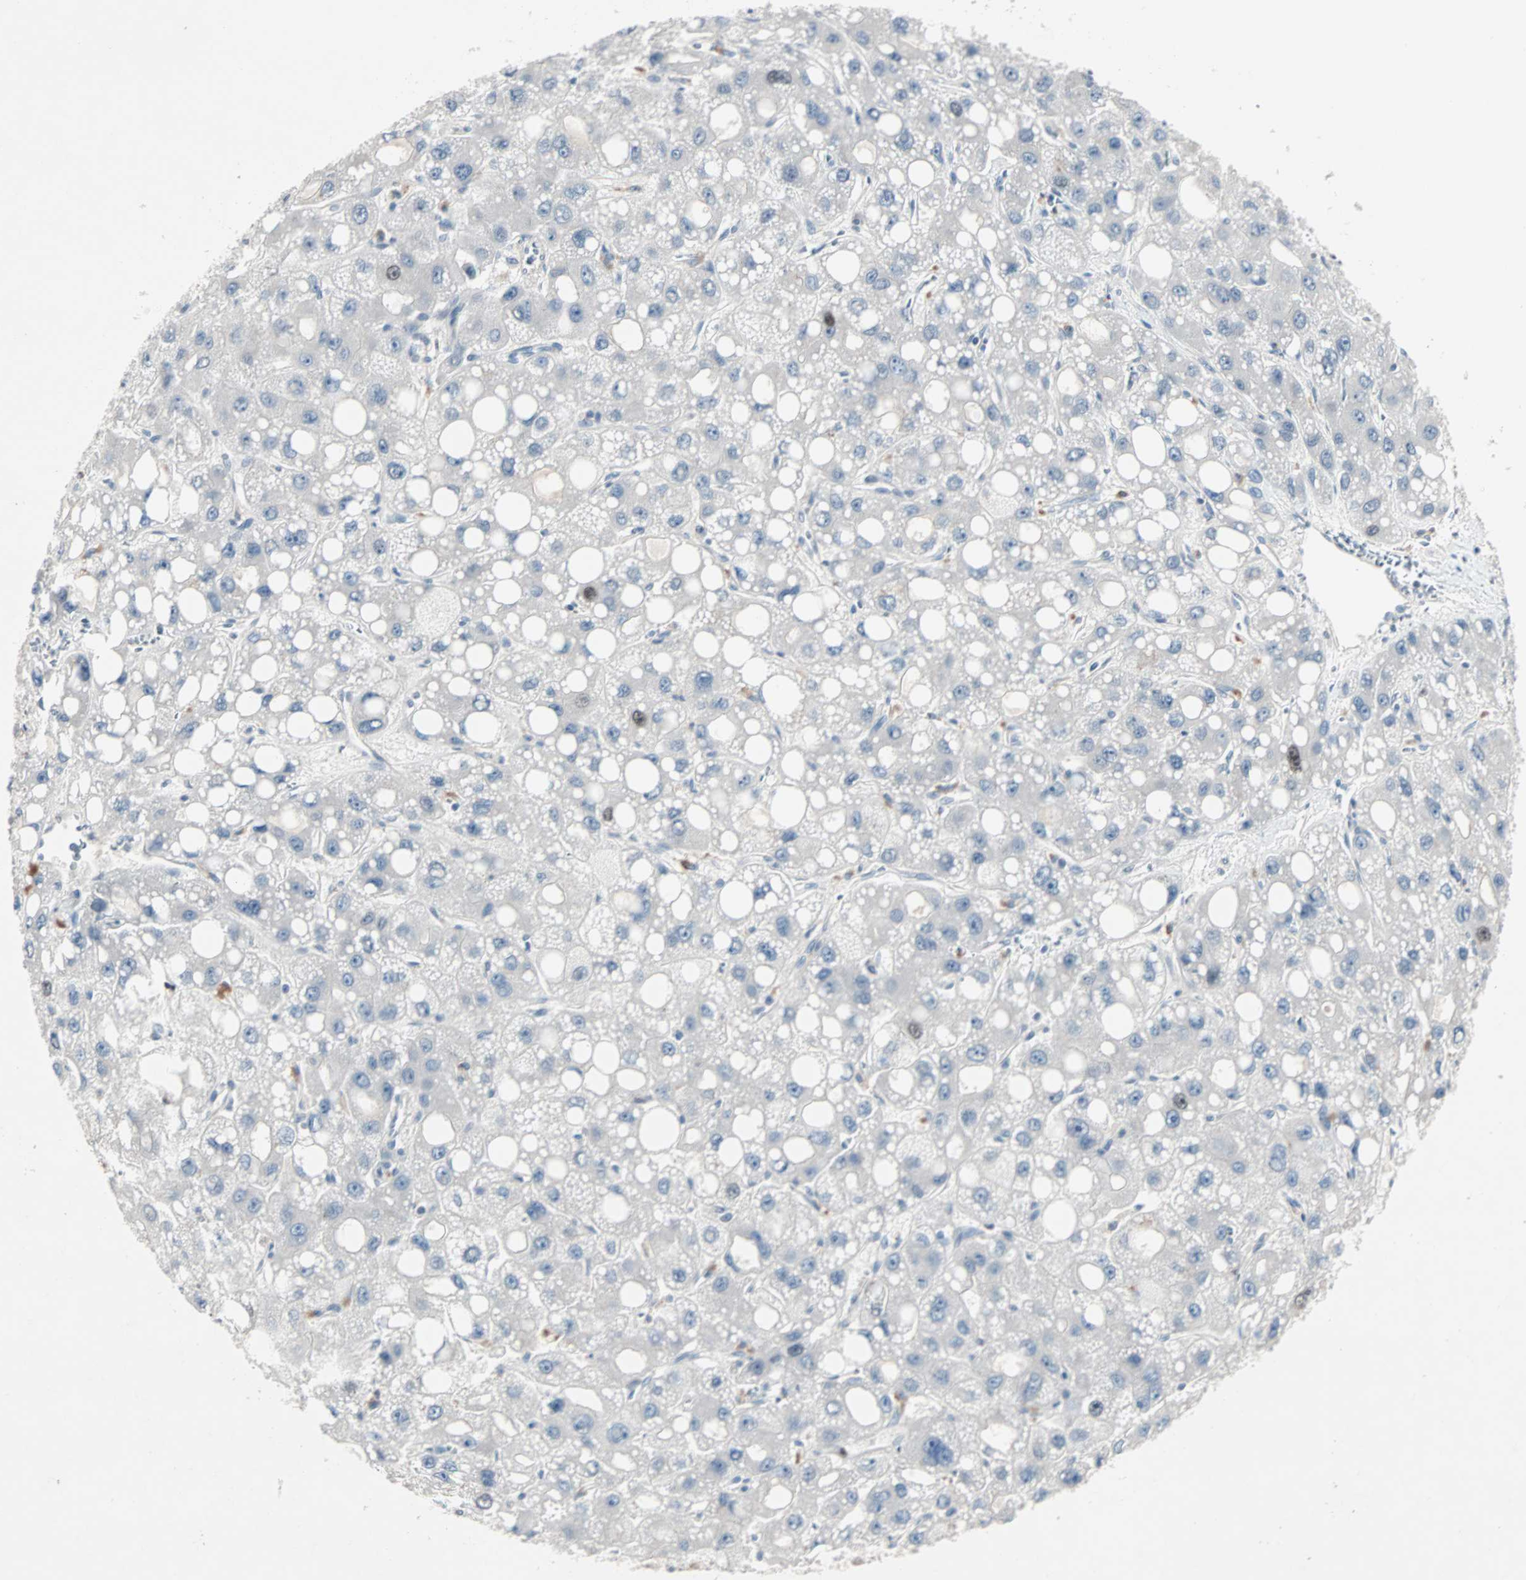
{"staining": {"intensity": "moderate", "quantity": "<25%", "location": "nuclear"}, "tissue": "liver cancer", "cell_type": "Tumor cells", "image_type": "cancer", "snomed": [{"axis": "morphology", "description": "Carcinoma, Hepatocellular, NOS"}, {"axis": "topography", "description": "Liver"}], "caption": "IHC of human liver cancer shows low levels of moderate nuclear staining in approximately <25% of tumor cells. Using DAB (3,3'-diaminobenzidine) (brown) and hematoxylin (blue) stains, captured at high magnification using brightfield microscopy.", "gene": "CCNE2", "patient": {"sex": "male", "age": 55}}